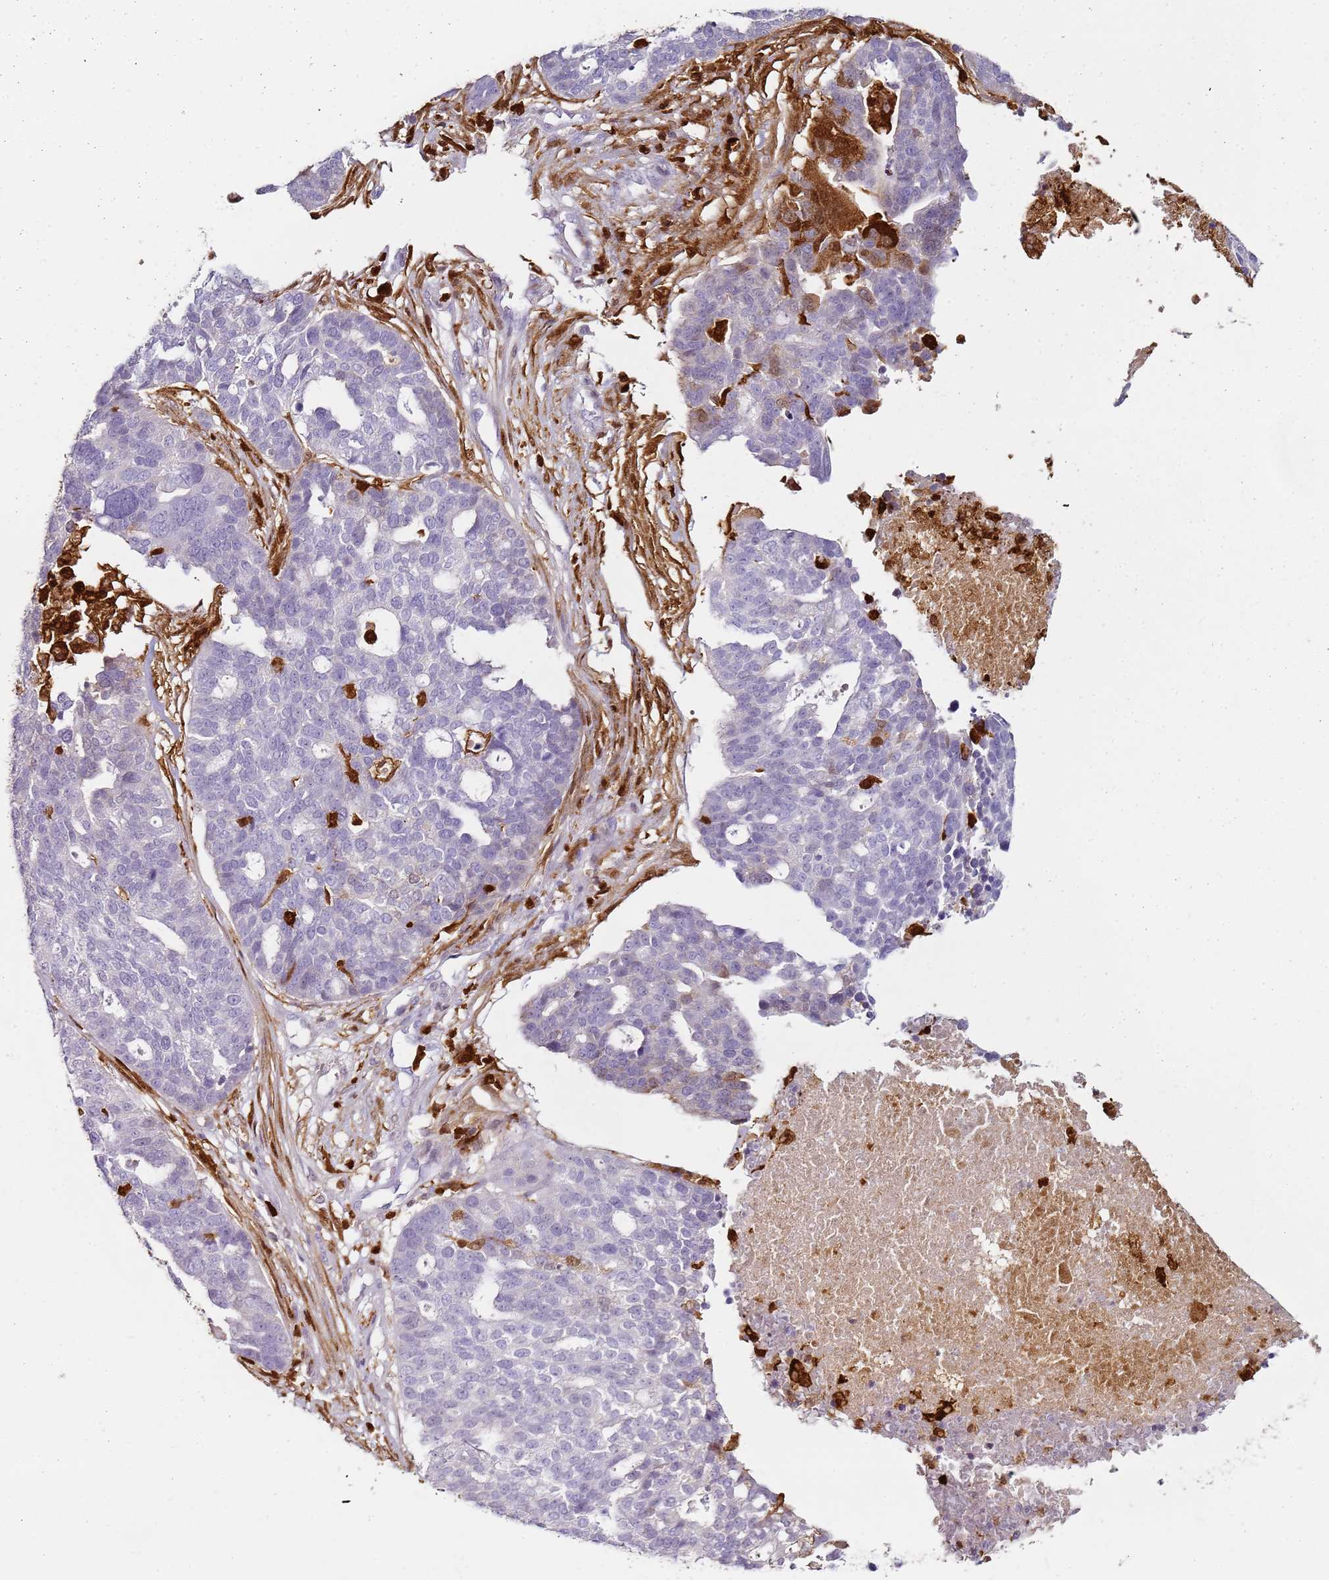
{"staining": {"intensity": "negative", "quantity": "none", "location": "none"}, "tissue": "ovarian cancer", "cell_type": "Tumor cells", "image_type": "cancer", "snomed": [{"axis": "morphology", "description": "Cystadenocarcinoma, serous, NOS"}, {"axis": "topography", "description": "Ovary"}], "caption": "IHC of serous cystadenocarcinoma (ovarian) demonstrates no expression in tumor cells. (Immunohistochemistry, brightfield microscopy, high magnification).", "gene": "S100A4", "patient": {"sex": "female", "age": 59}}